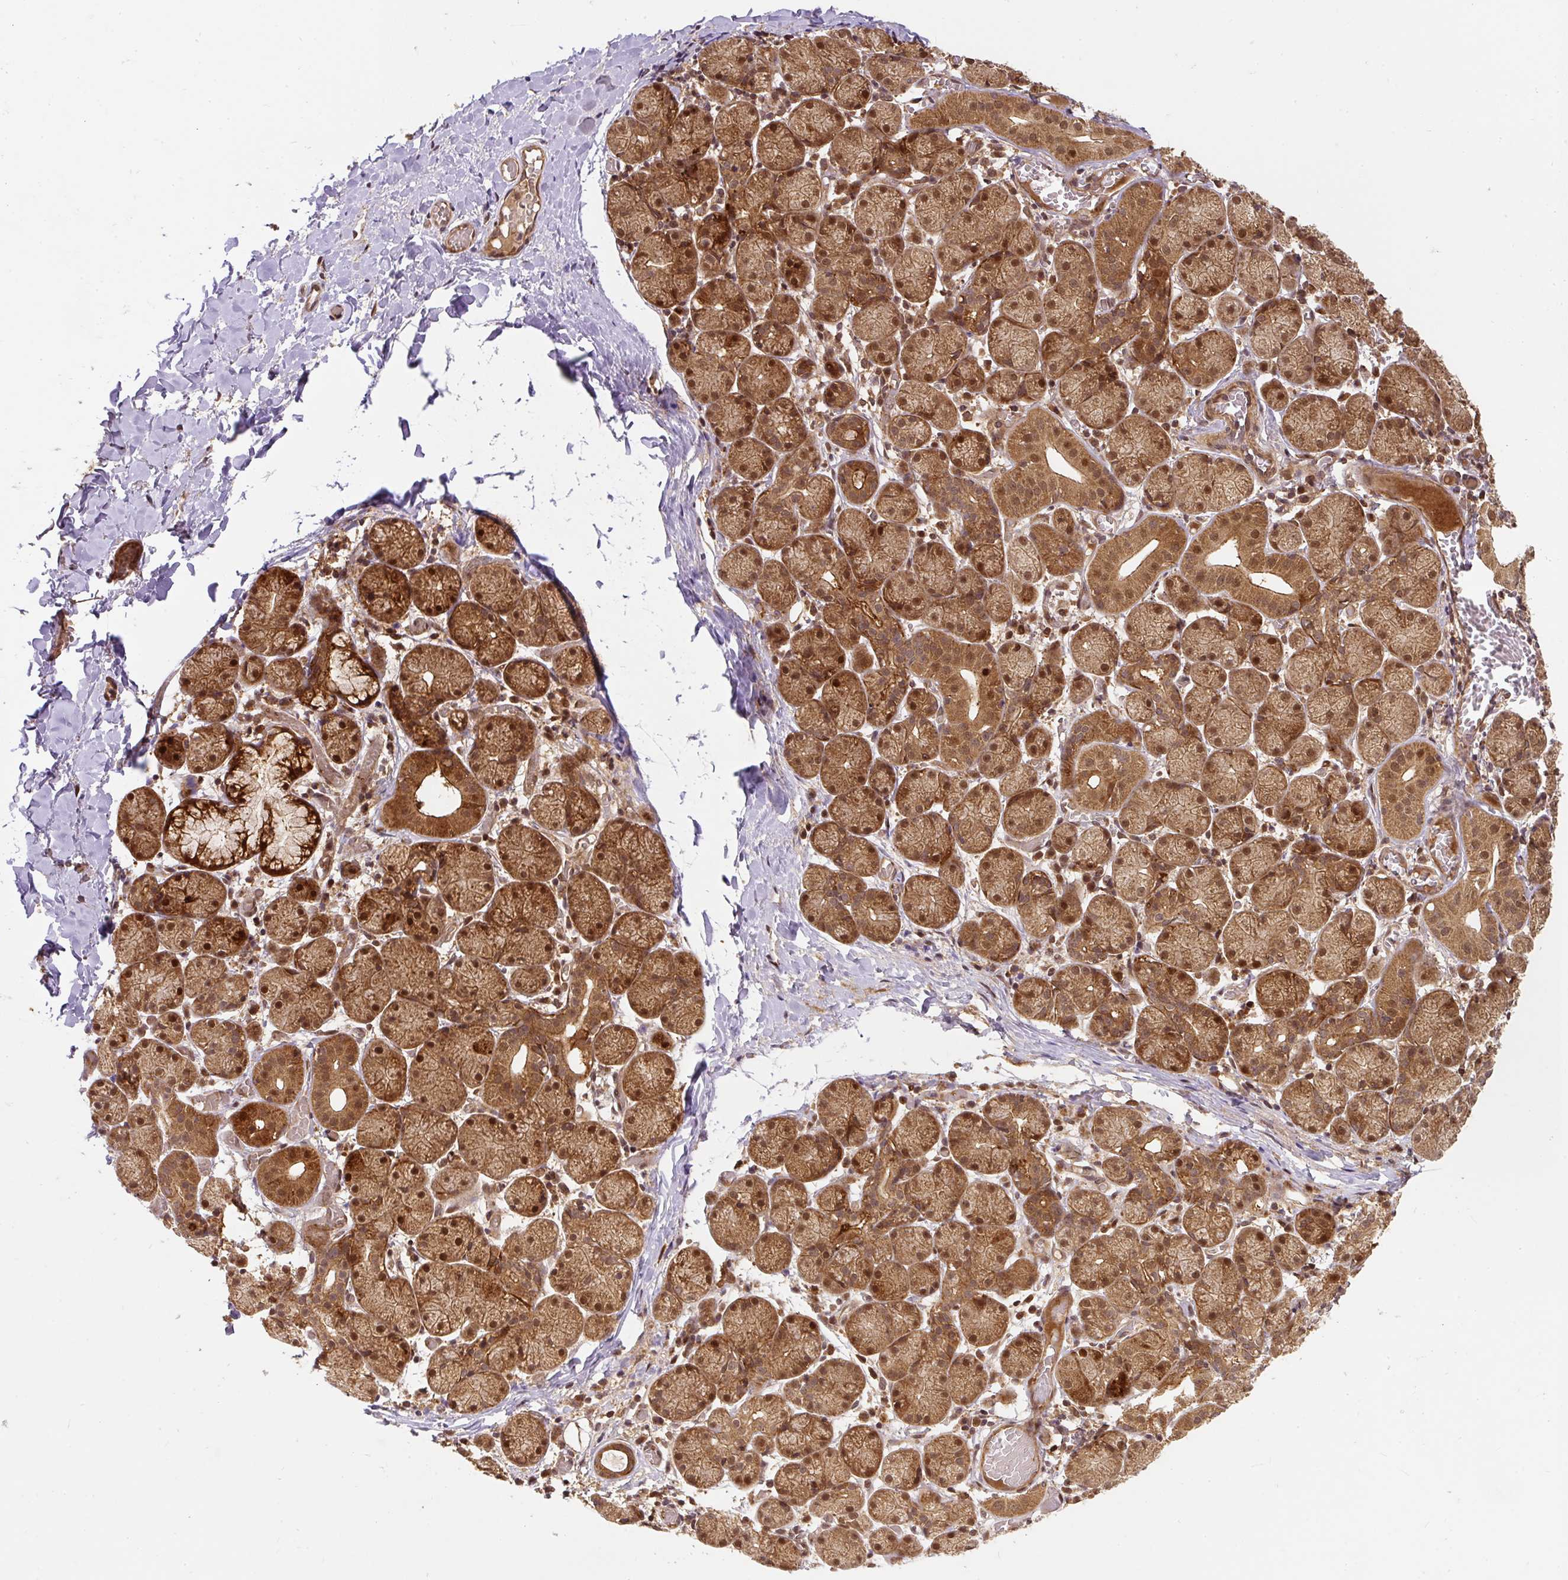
{"staining": {"intensity": "strong", "quantity": ">75%", "location": "cytoplasmic/membranous,nuclear"}, "tissue": "salivary gland", "cell_type": "Glandular cells", "image_type": "normal", "snomed": [{"axis": "morphology", "description": "Normal tissue, NOS"}, {"axis": "topography", "description": "Salivary gland"}], "caption": "There is high levels of strong cytoplasmic/membranous,nuclear staining in glandular cells of unremarkable salivary gland, as demonstrated by immunohistochemical staining (brown color).", "gene": "PSMD1", "patient": {"sex": "female", "age": 24}}